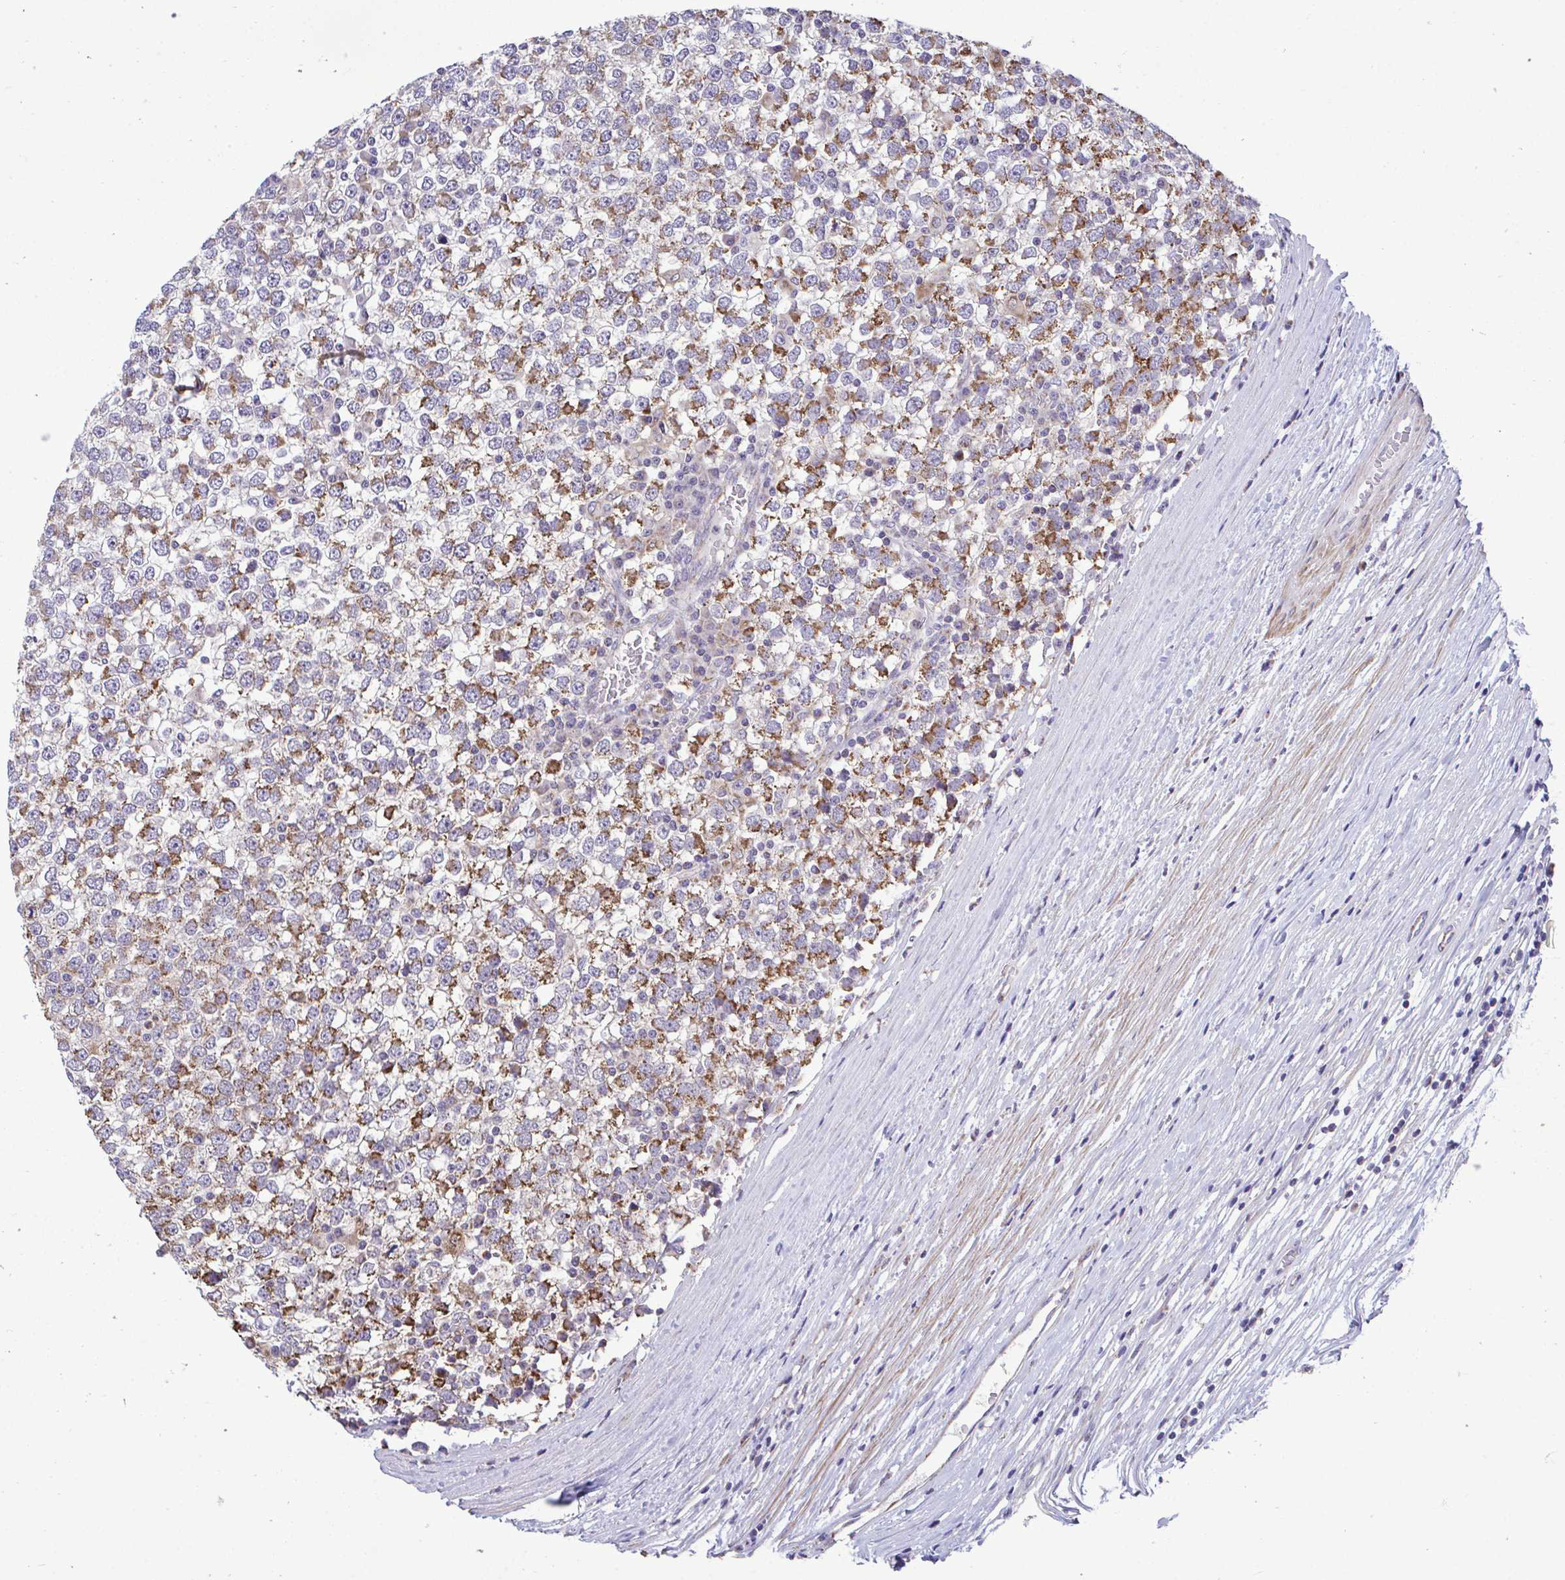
{"staining": {"intensity": "moderate", "quantity": "25%-75%", "location": "cytoplasmic/membranous"}, "tissue": "testis cancer", "cell_type": "Tumor cells", "image_type": "cancer", "snomed": [{"axis": "morphology", "description": "Seminoma, NOS"}, {"axis": "topography", "description": "Testis"}], "caption": "There is medium levels of moderate cytoplasmic/membranous positivity in tumor cells of testis seminoma, as demonstrated by immunohistochemical staining (brown color).", "gene": "SARS2", "patient": {"sex": "male", "age": 65}}